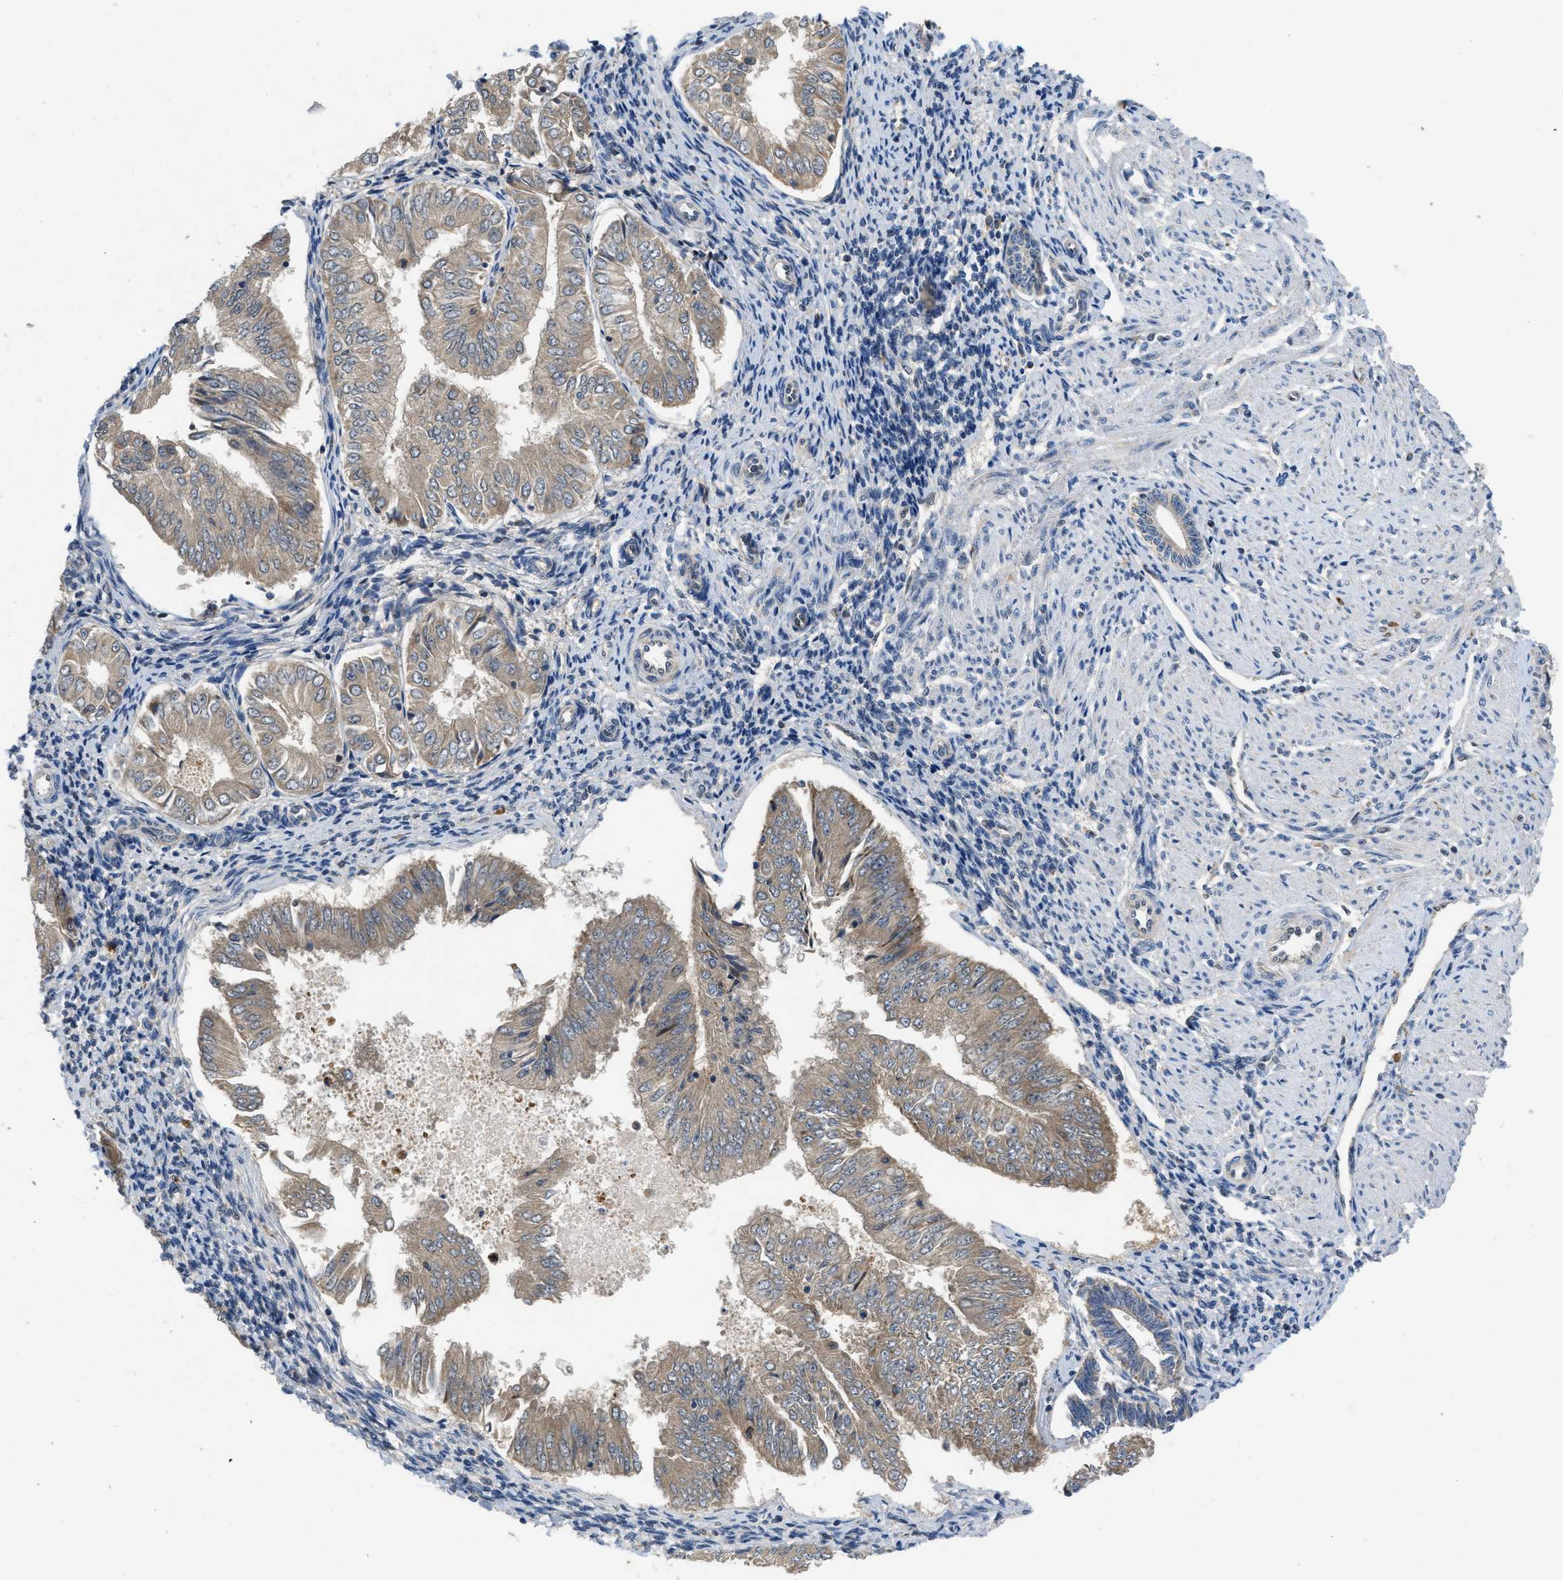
{"staining": {"intensity": "weak", "quantity": ">75%", "location": "cytoplasmic/membranous"}, "tissue": "endometrial cancer", "cell_type": "Tumor cells", "image_type": "cancer", "snomed": [{"axis": "morphology", "description": "Adenocarcinoma, NOS"}, {"axis": "topography", "description": "Endometrium"}], "caption": "Adenocarcinoma (endometrial) was stained to show a protein in brown. There is low levels of weak cytoplasmic/membranous expression in approximately >75% of tumor cells.", "gene": "PNKD", "patient": {"sex": "female", "age": 53}}